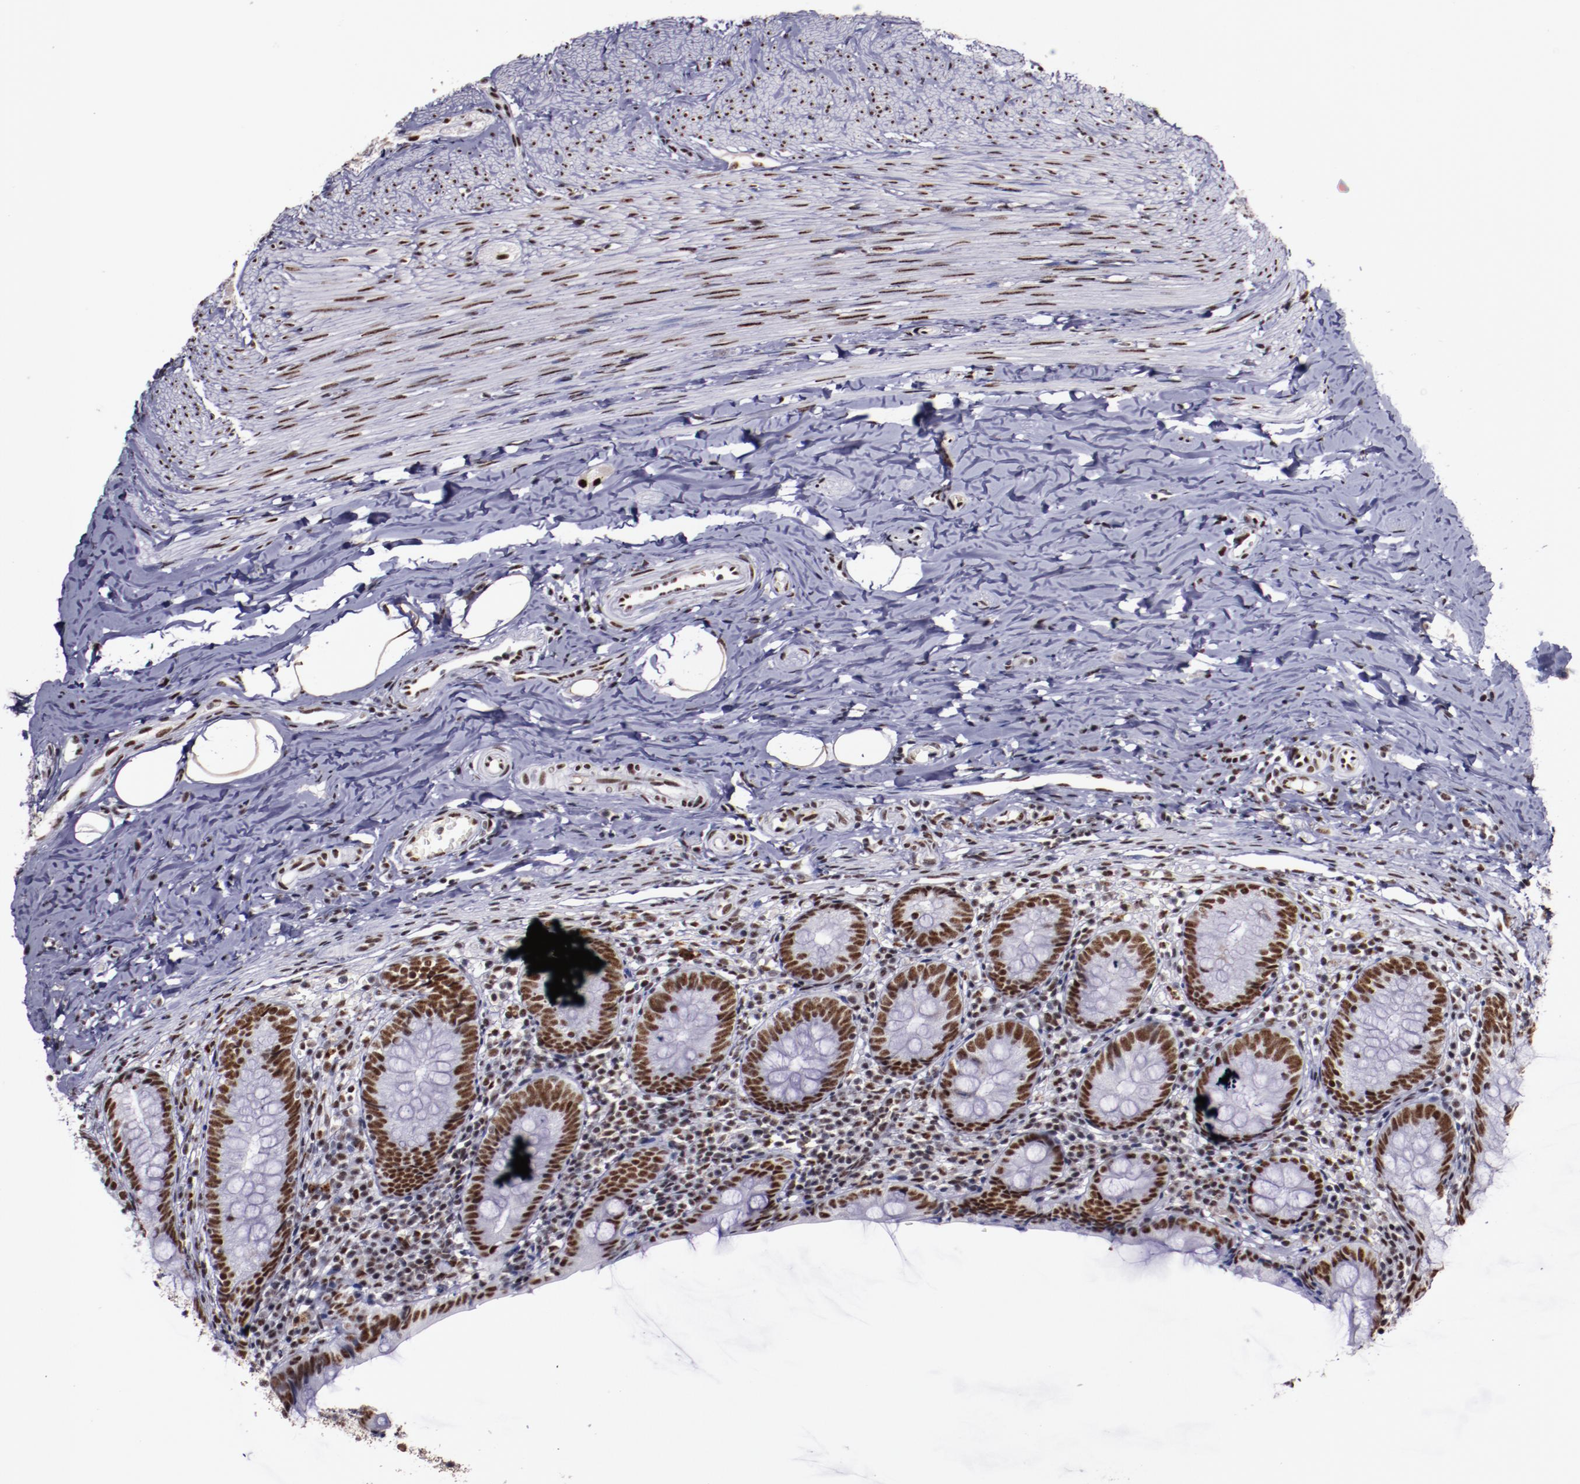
{"staining": {"intensity": "moderate", "quantity": ">75%", "location": "nuclear"}, "tissue": "appendix", "cell_type": "Glandular cells", "image_type": "normal", "snomed": [{"axis": "morphology", "description": "Normal tissue, NOS"}, {"axis": "topography", "description": "Appendix"}], "caption": "Protein positivity by immunohistochemistry (IHC) reveals moderate nuclear positivity in approximately >75% of glandular cells in normal appendix. The staining was performed using DAB to visualize the protein expression in brown, while the nuclei were stained in blue with hematoxylin (Magnification: 20x).", "gene": "PPP4R3A", "patient": {"sex": "female", "age": 10}}